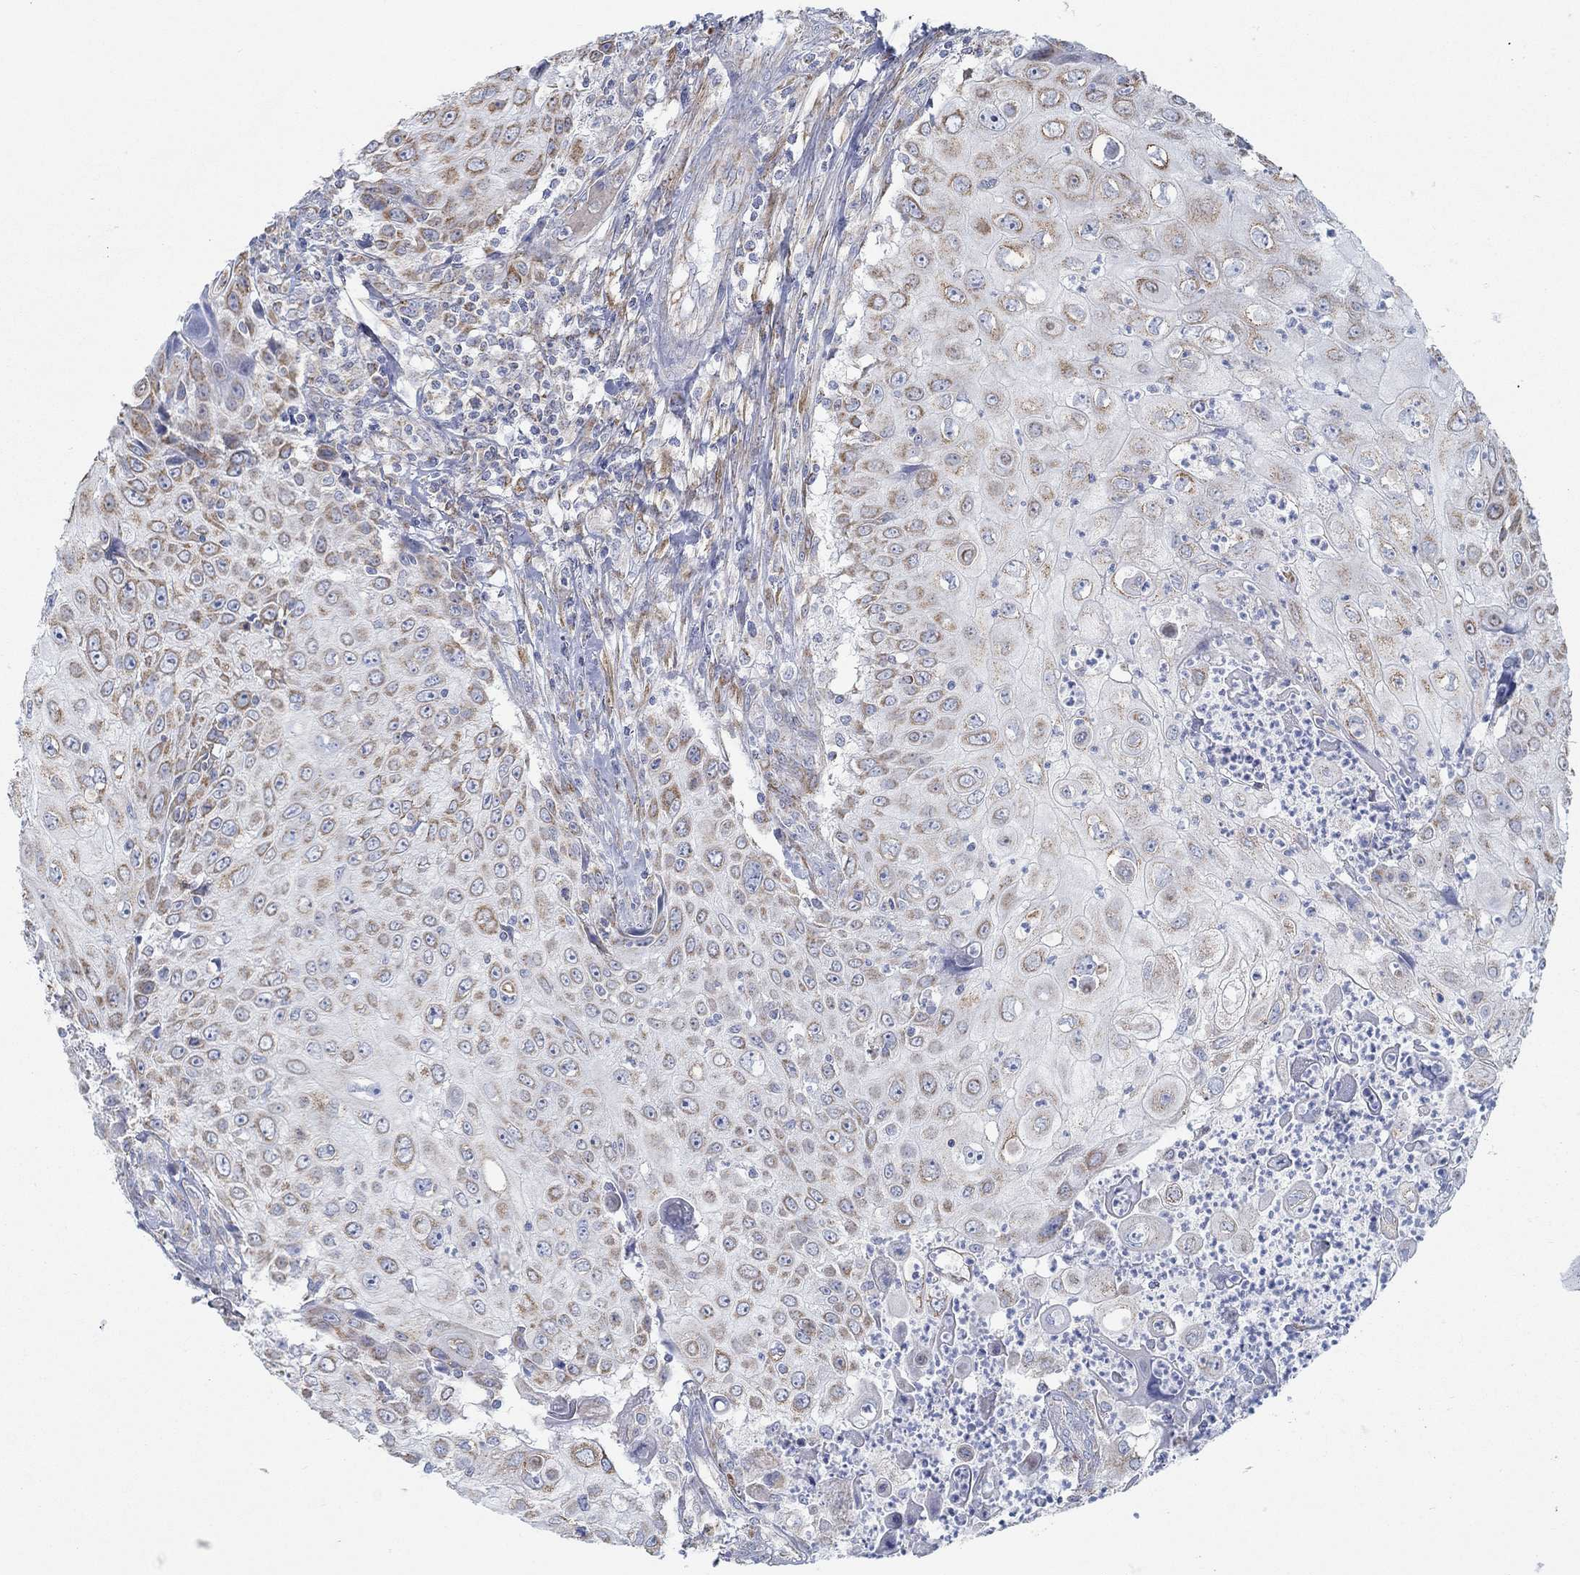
{"staining": {"intensity": "moderate", "quantity": ">75%", "location": "cytoplasmic/membranous"}, "tissue": "urothelial cancer", "cell_type": "Tumor cells", "image_type": "cancer", "snomed": [{"axis": "morphology", "description": "Urothelial carcinoma, High grade"}, {"axis": "topography", "description": "Urinary bladder"}], "caption": "This histopathology image reveals immunohistochemistry (IHC) staining of human urothelial carcinoma (high-grade), with medium moderate cytoplasmic/membranous staining in approximately >75% of tumor cells.", "gene": "GLOD5", "patient": {"sex": "female", "age": 79}}